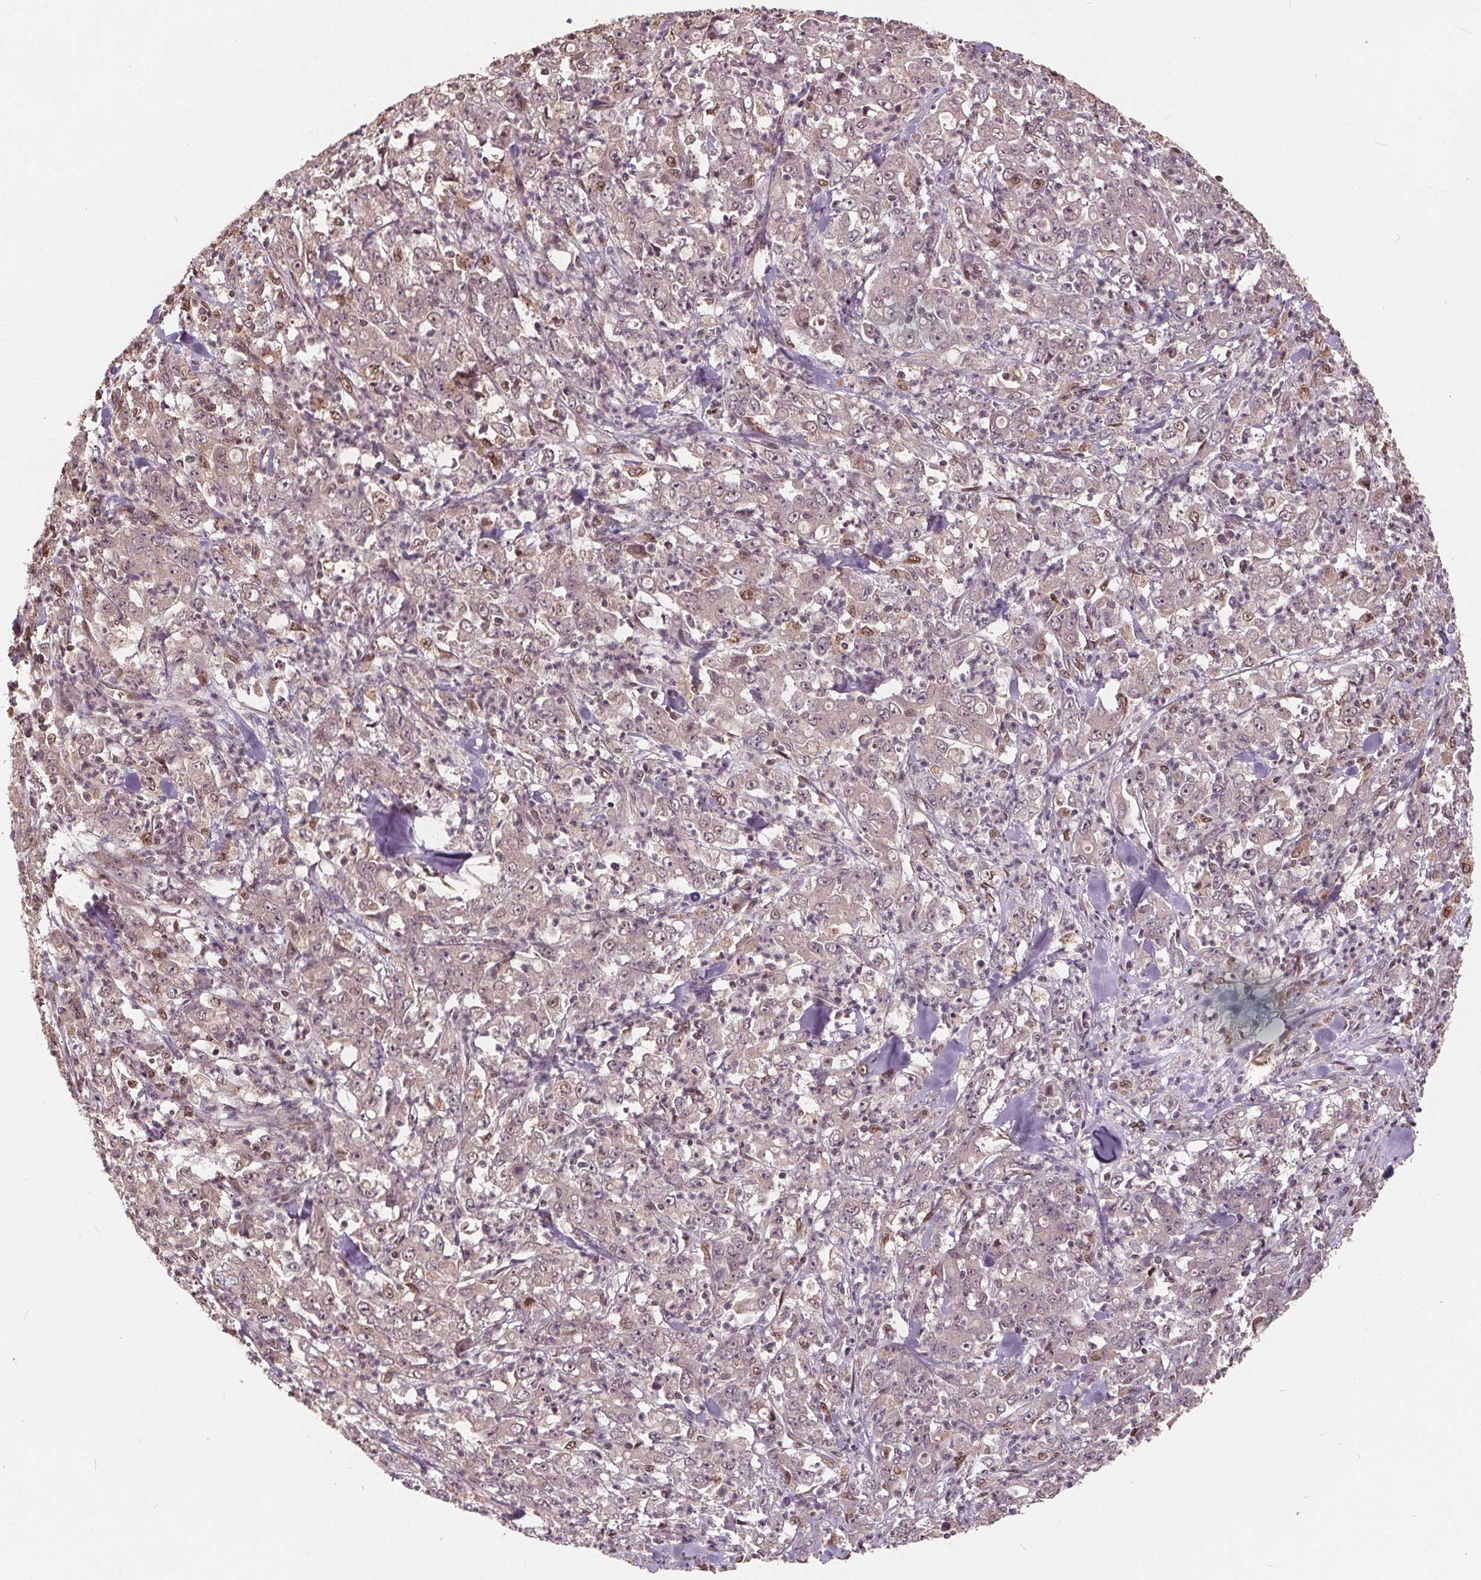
{"staining": {"intensity": "moderate", "quantity": "<25%", "location": "nuclear"}, "tissue": "stomach cancer", "cell_type": "Tumor cells", "image_type": "cancer", "snomed": [{"axis": "morphology", "description": "Adenocarcinoma, NOS"}, {"axis": "topography", "description": "Stomach, lower"}], "caption": "High-magnification brightfield microscopy of adenocarcinoma (stomach) stained with DAB (3,3'-diaminobenzidine) (brown) and counterstained with hematoxylin (blue). tumor cells exhibit moderate nuclear positivity is present in approximately<25% of cells.", "gene": "HIF1AN", "patient": {"sex": "female", "age": 71}}